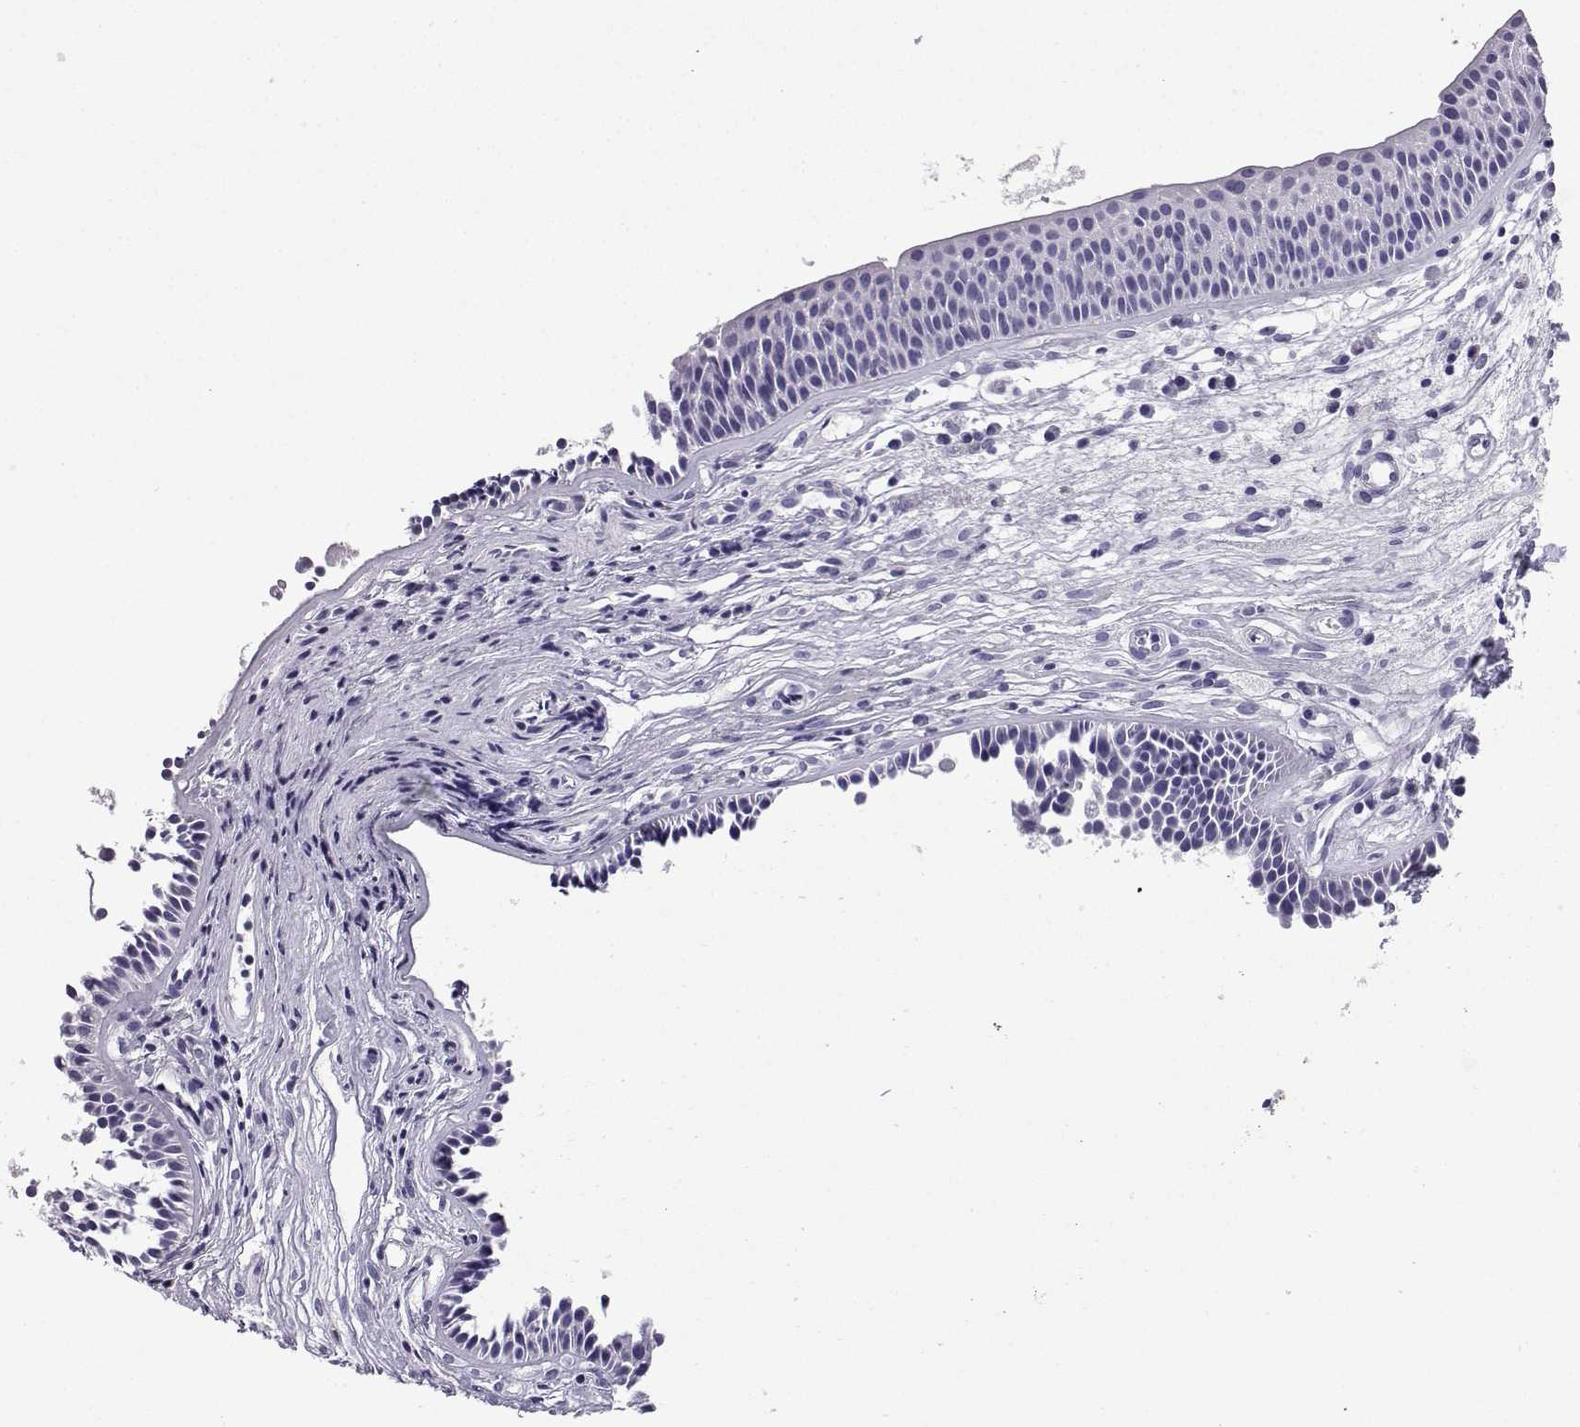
{"staining": {"intensity": "negative", "quantity": "none", "location": "none"}, "tissue": "nasopharynx", "cell_type": "Respiratory epithelial cells", "image_type": "normal", "snomed": [{"axis": "morphology", "description": "Normal tissue, NOS"}, {"axis": "topography", "description": "Nasopharynx"}], "caption": "A high-resolution photomicrograph shows IHC staining of unremarkable nasopharynx, which reveals no significant staining in respiratory epithelial cells. (DAB (3,3'-diaminobenzidine) immunohistochemistry (IHC), high magnification).", "gene": "KCNF1", "patient": {"sex": "male", "age": 31}}